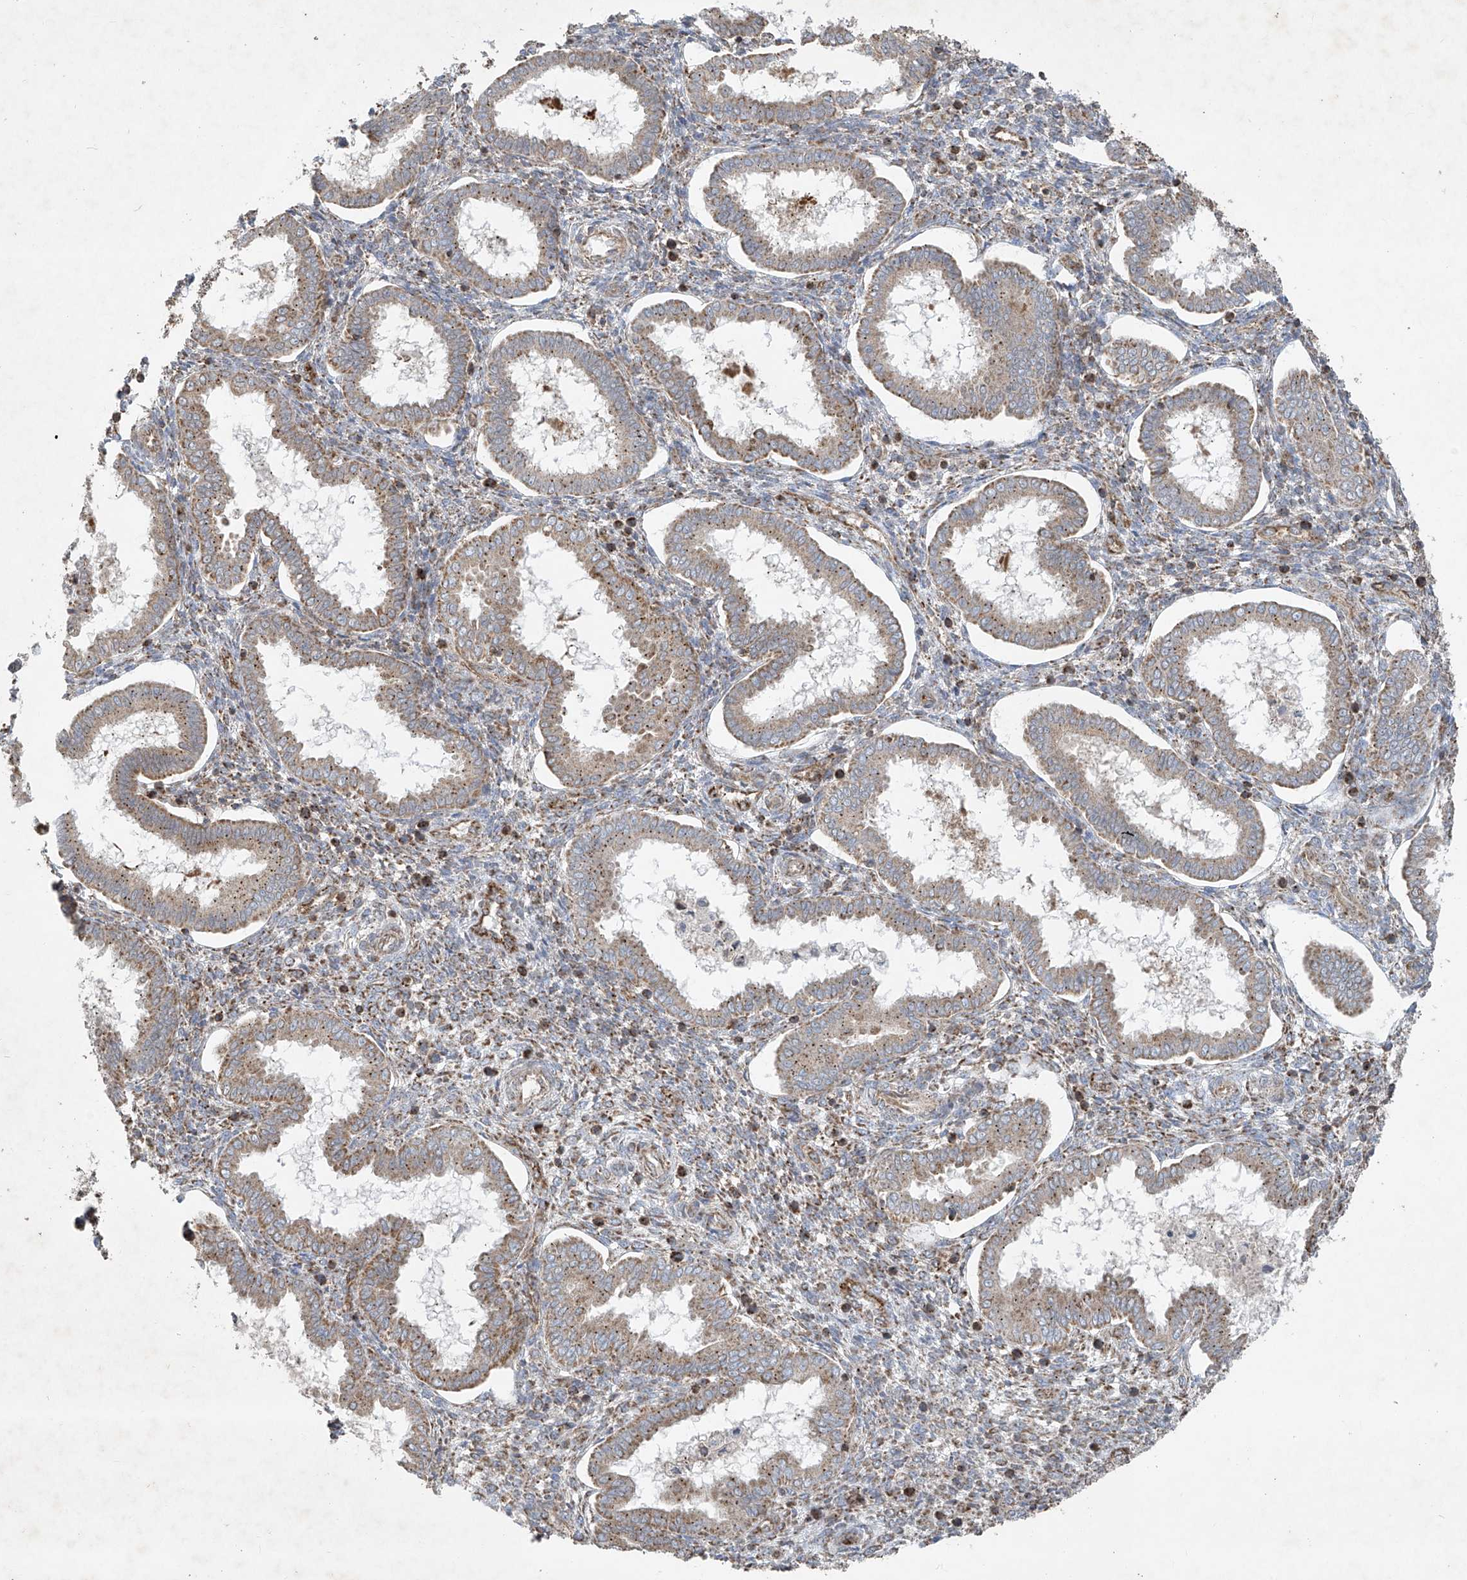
{"staining": {"intensity": "moderate", "quantity": "<25%", "location": "cytoplasmic/membranous"}, "tissue": "endometrium", "cell_type": "Cells in endometrial stroma", "image_type": "normal", "snomed": [{"axis": "morphology", "description": "Normal tissue, NOS"}, {"axis": "topography", "description": "Endometrium"}], "caption": "Immunohistochemical staining of benign endometrium displays <25% levels of moderate cytoplasmic/membranous protein positivity in about <25% of cells in endometrial stroma. (Brightfield microscopy of DAB IHC at high magnification).", "gene": "UQCC1", "patient": {"sex": "female", "age": 24}}